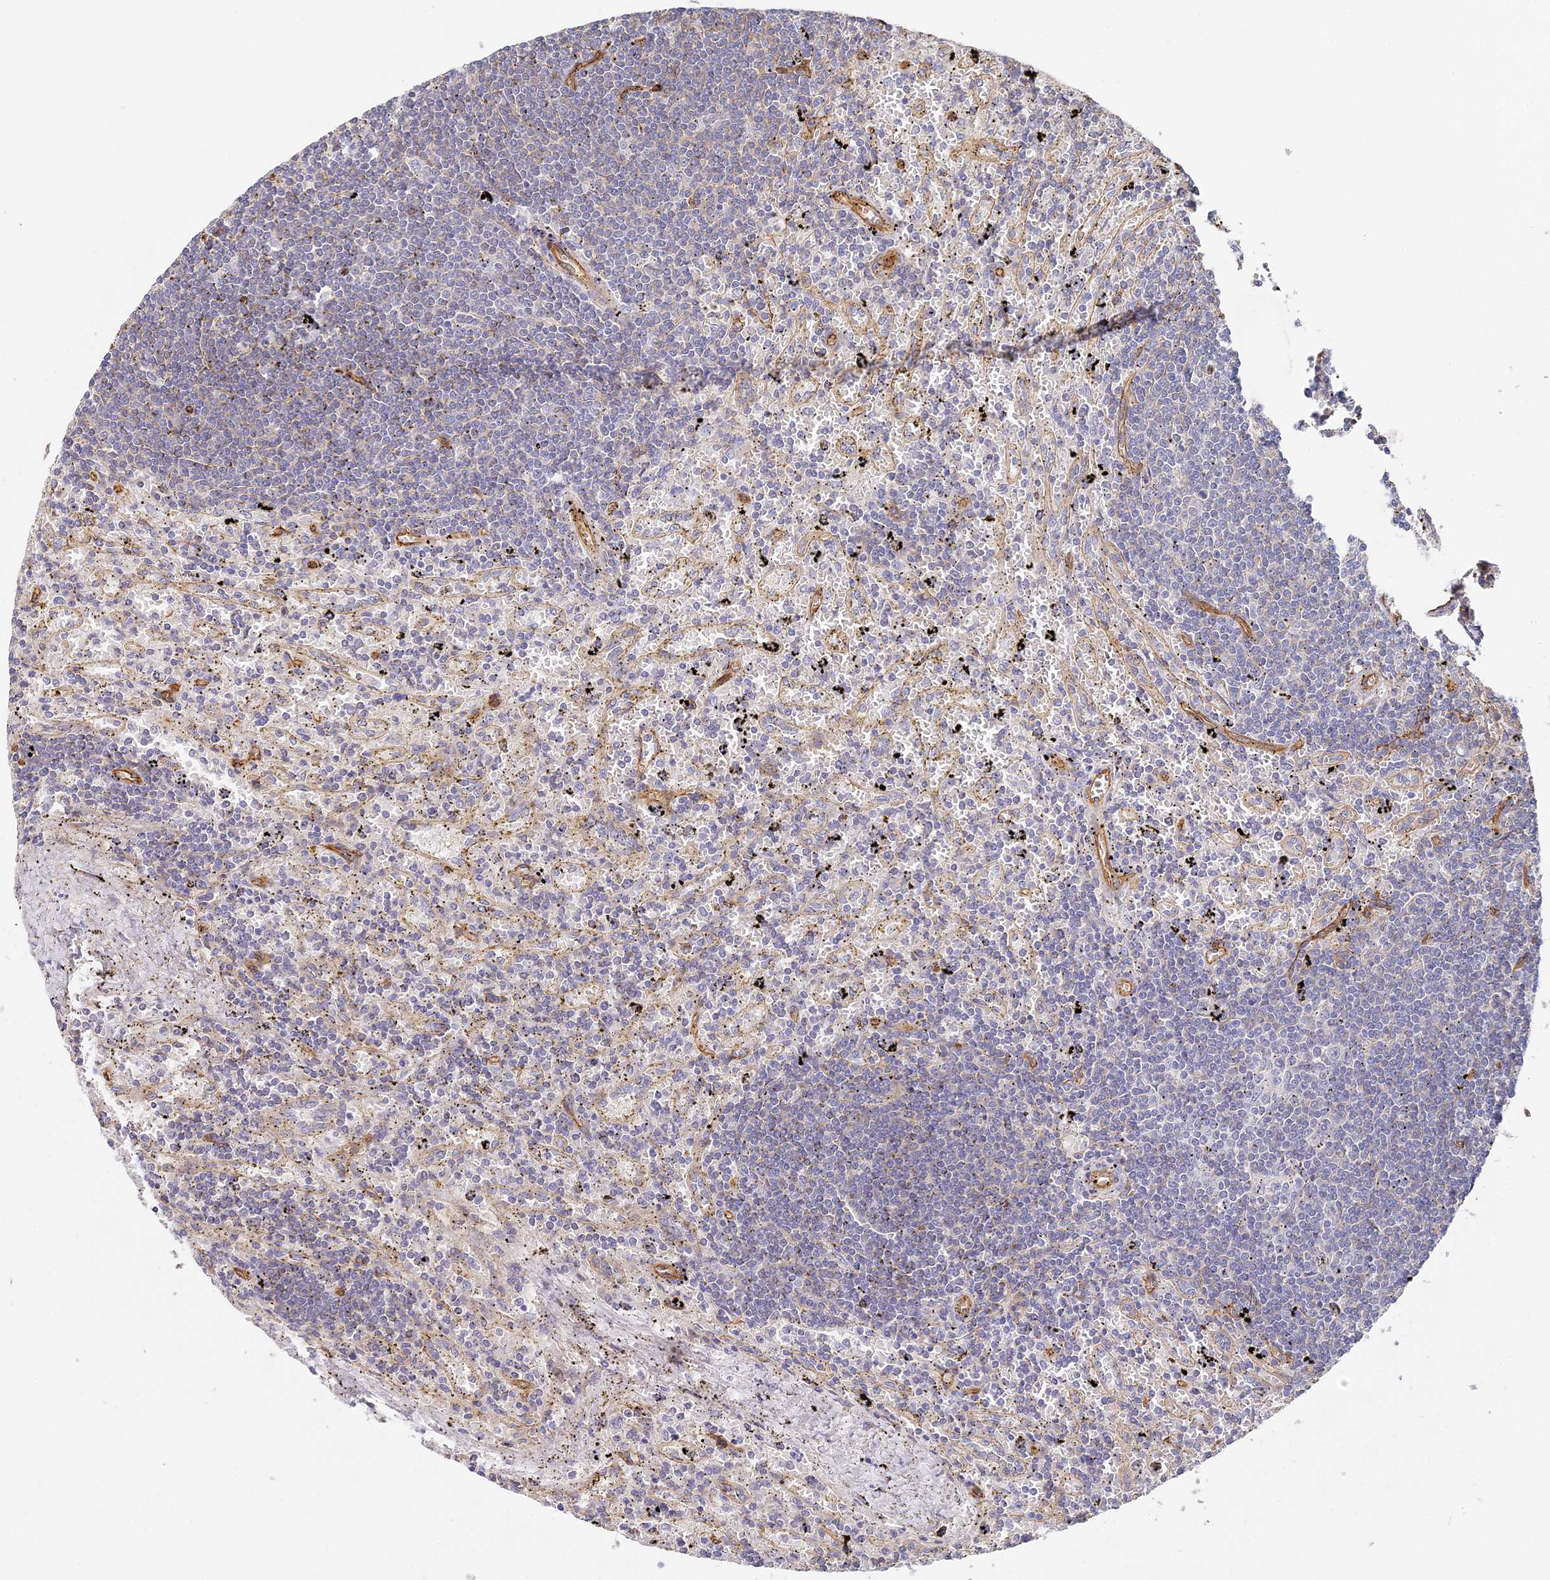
{"staining": {"intensity": "negative", "quantity": "none", "location": "none"}, "tissue": "lymphoma", "cell_type": "Tumor cells", "image_type": "cancer", "snomed": [{"axis": "morphology", "description": "Malignant lymphoma, non-Hodgkin's type, Low grade"}, {"axis": "topography", "description": "Spleen"}], "caption": "An IHC photomicrograph of lymphoma is shown. There is no staining in tumor cells of lymphoma.", "gene": "CCDC30", "patient": {"sex": "male", "age": 76}}